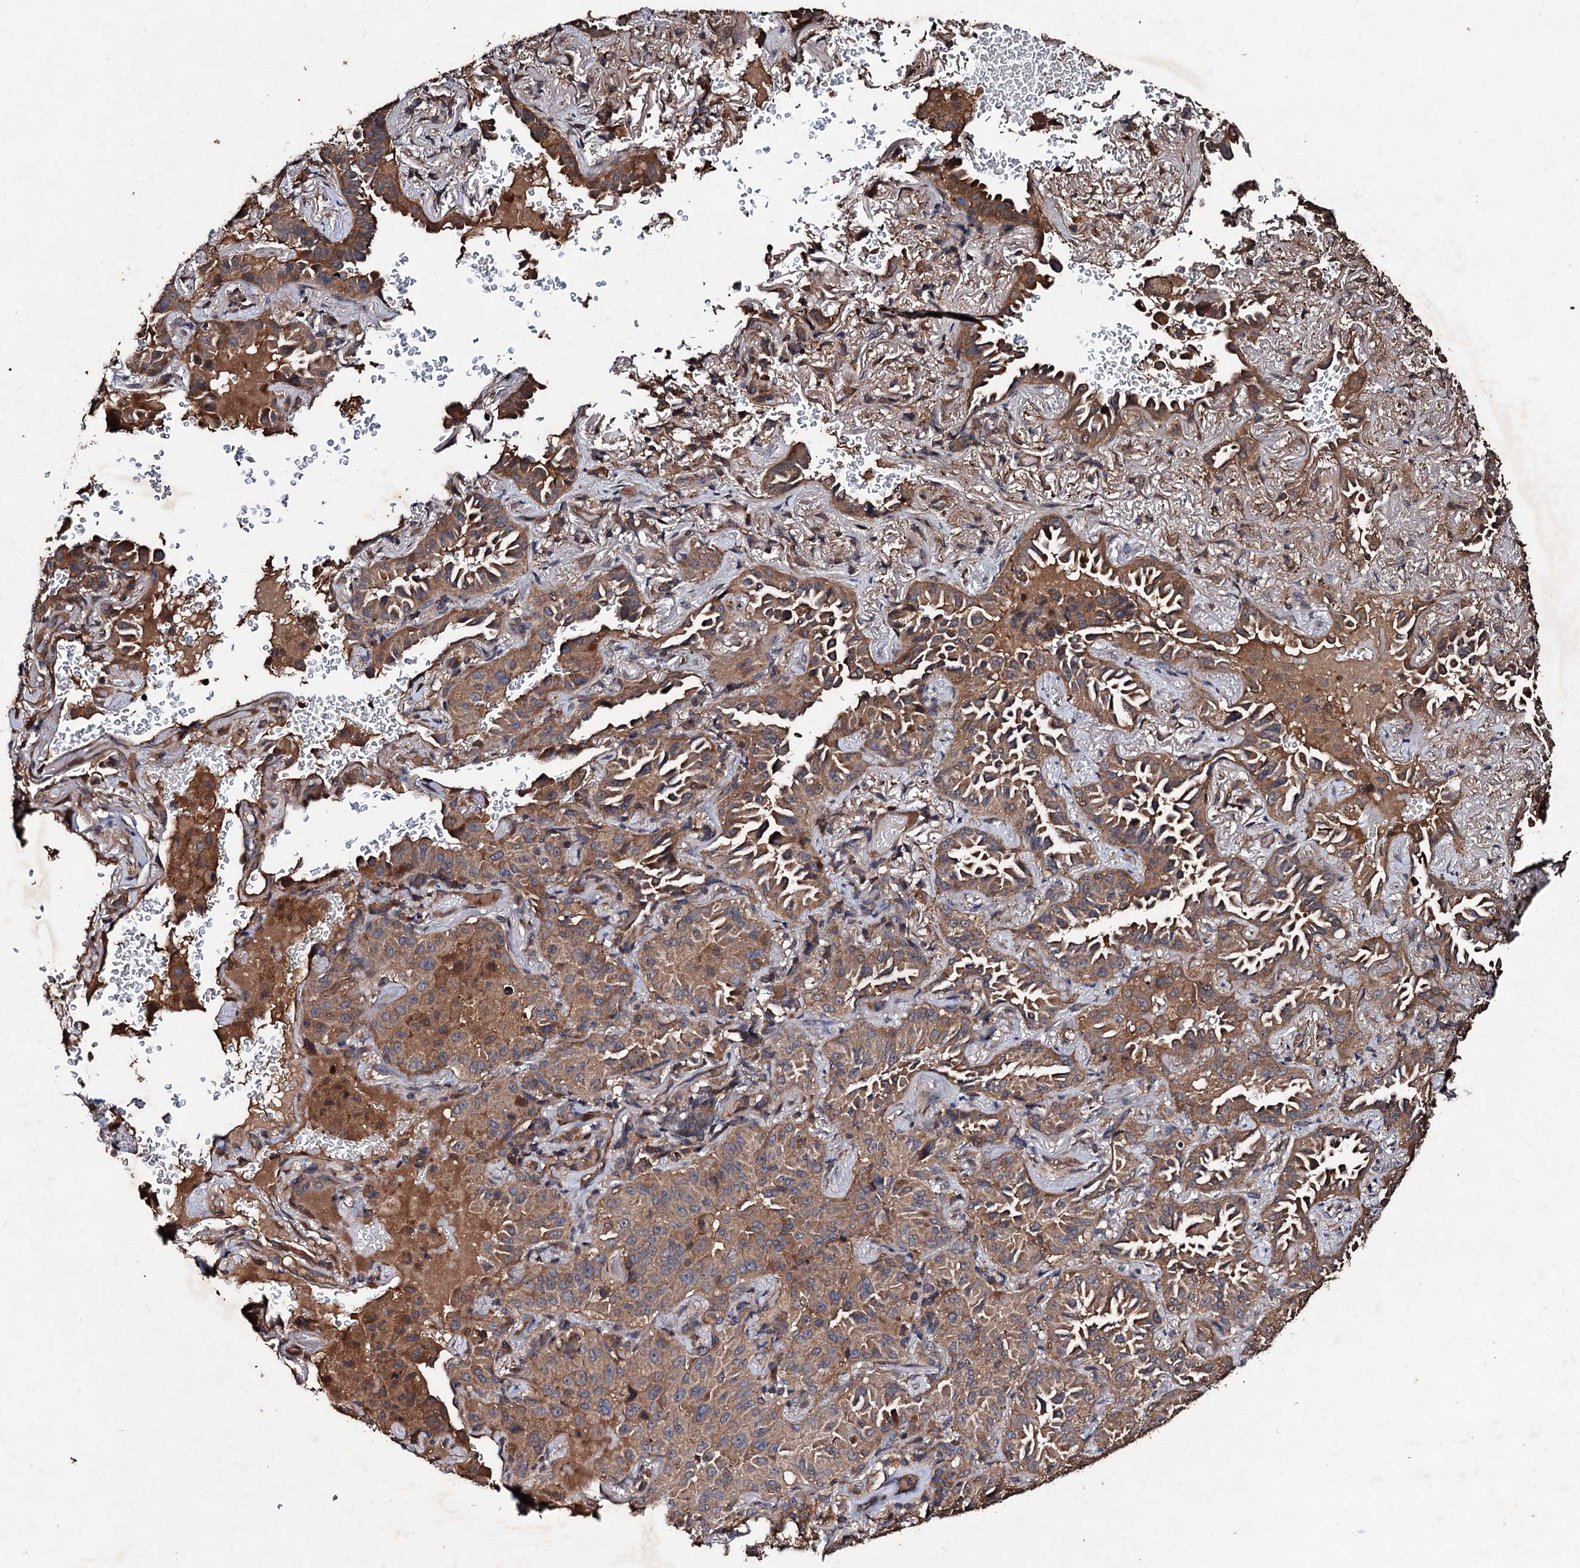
{"staining": {"intensity": "moderate", "quantity": ">75%", "location": "cytoplasmic/membranous"}, "tissue": "lung cancer", "cell_type": "Tumor cells", "image_type": "cancer", "snomed": [{"axis": "morphology", "description": "Adenocarcinoma, NOS"}, {"axis": "topography", "description": "Lung"}], "caption": "Human lung cancer stained with a protein marker displays moderate staining in tumor cells.", "gene": "KERA", "patient": {"sex": "female", "age": 69}}